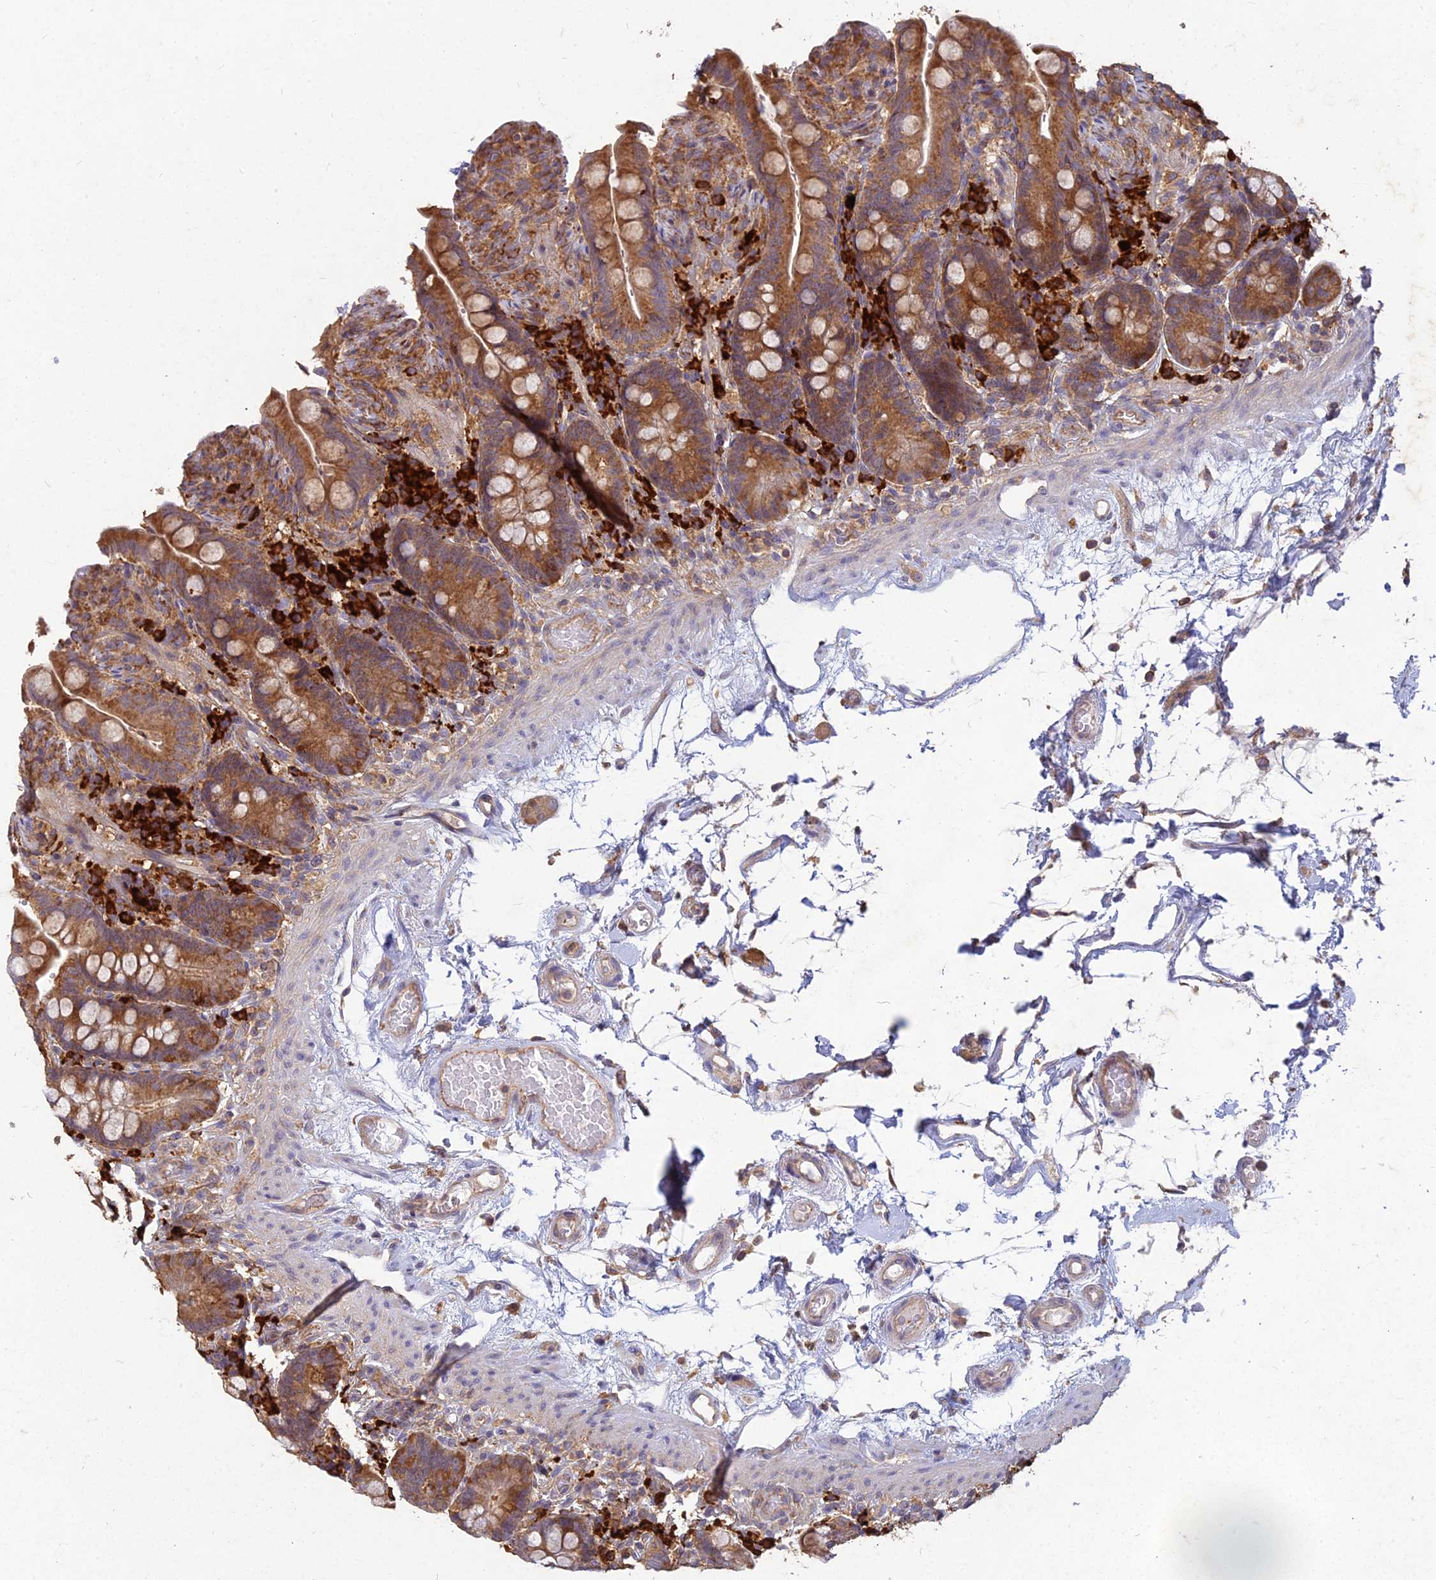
{"staining": {"intensity": "moderate", "quantity": "25%-75%", "location": "cytoplasmic/membranous"}, "tissue": "colon", "cell_type": "Endothelial cells", "image_type": "normal", "snomed": [{"axis": "morphology", "description": "Normal tissue, NOS"}, {"axis": "topography", "description": "Smooth muscle"}, {"axis": "topography", "description": "Colon"}], "caption": "Immunohistochemistry (IHC) micrograph of unremarkable human colon stained for a protein (brown), which displays medium levels of moderate cytoplasmic/membranous expression in approximately 25%-75% of endothelial cells.", "gene": "NXNL2", "patient": {"sex": "male", "age": 73}}